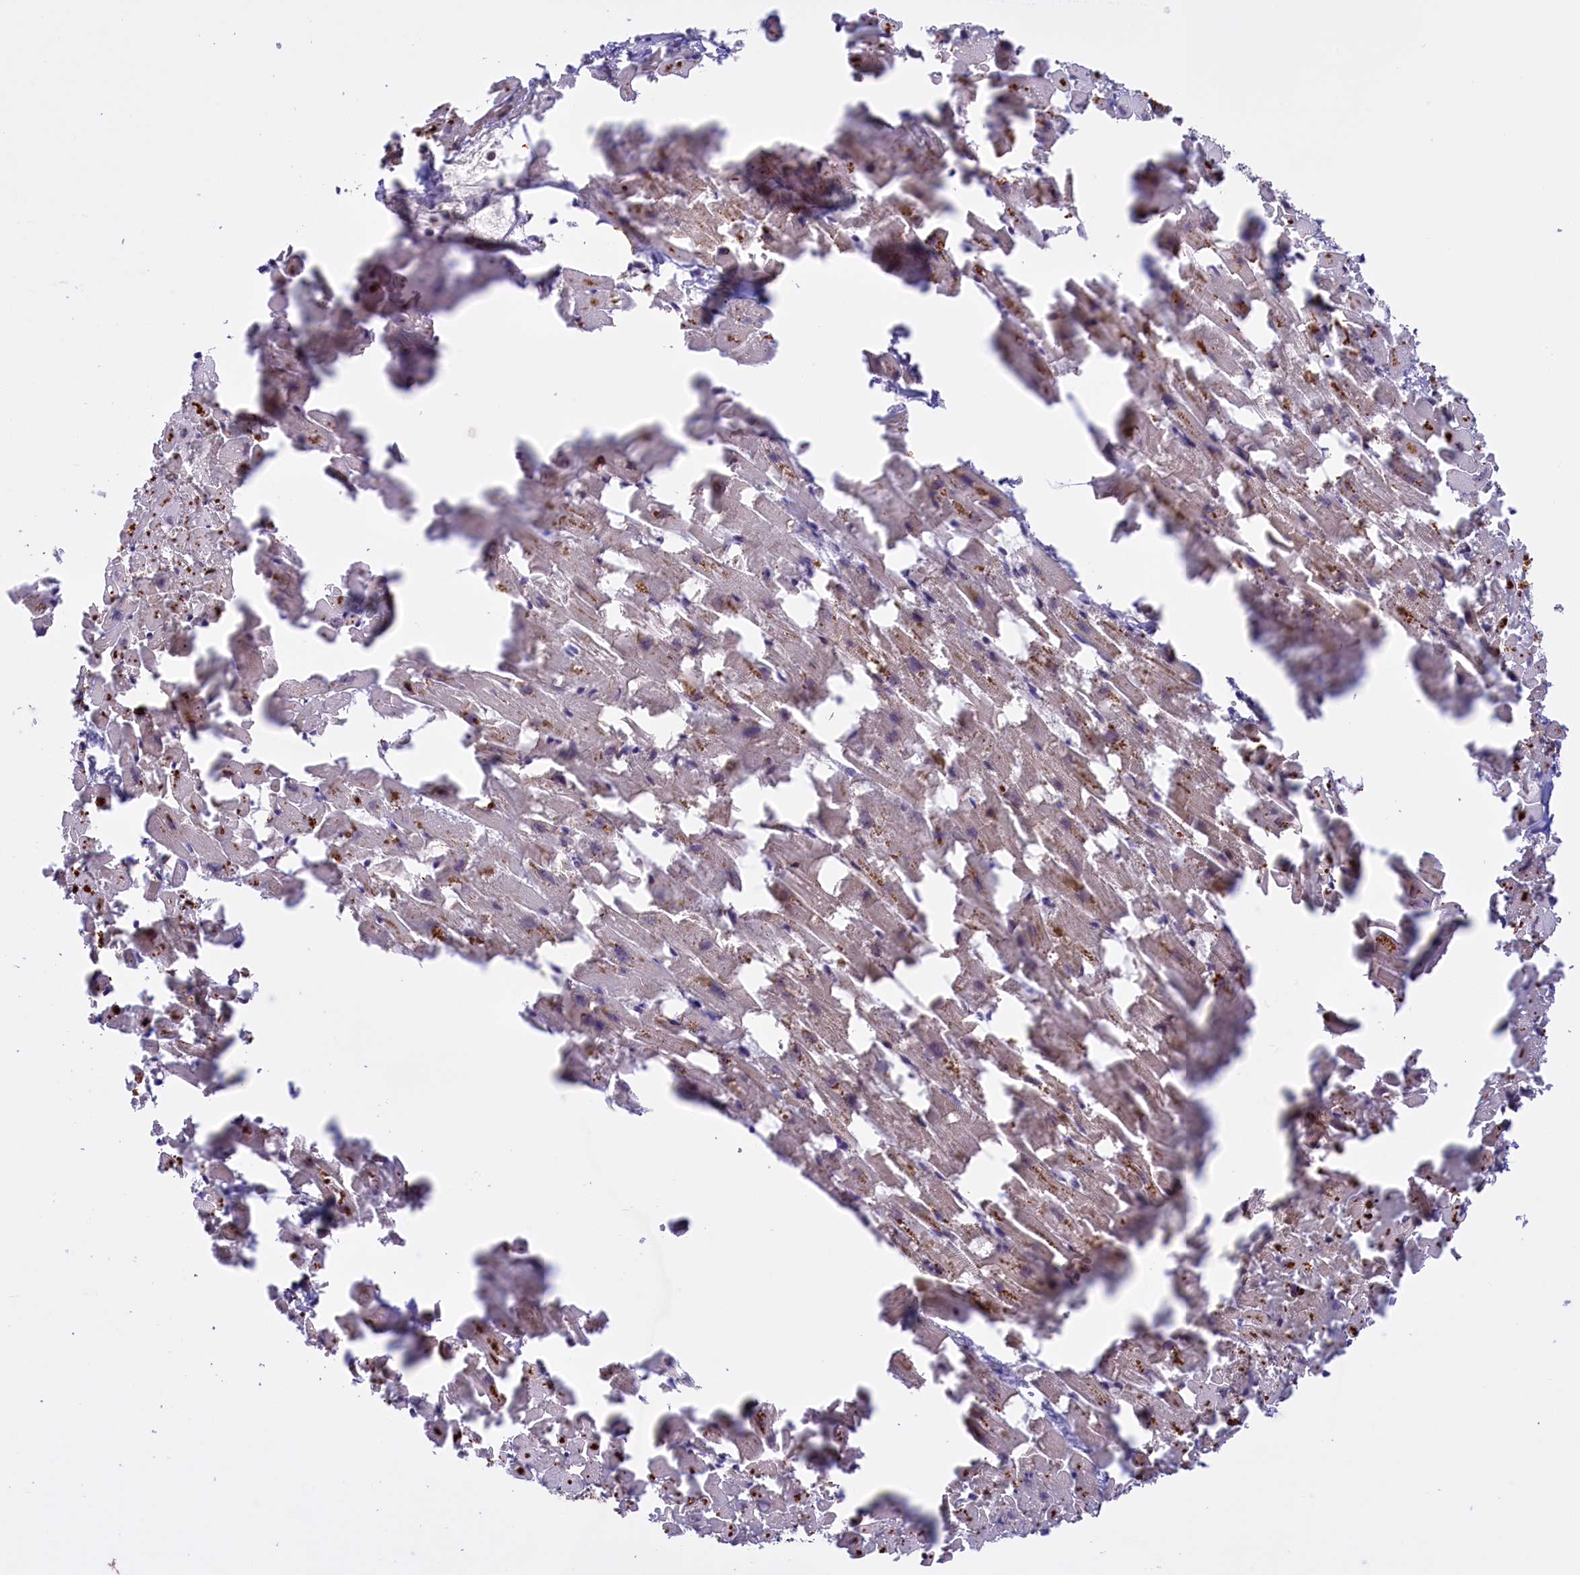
{"staining": {"intensity": "moderate", "quantity": "25%-75%", "location": "cytoplasmic/membranous"}, "tissue": "heart muscle", "cell_type": "Cardiomyocytes", "image_type": "normal", "snomed": [{"axis": "morphology", "description": "Normal tissue, NOS"}, {"axis": "topography", "description": "Heart"}], "caption": "A brown stain shows moderate cytoplasmic/membranous expression of a protein in cardiomyocytes of normal human heart muscle.", "gene": "RRAD", "patient": {"sex": "female", "age": 64}}